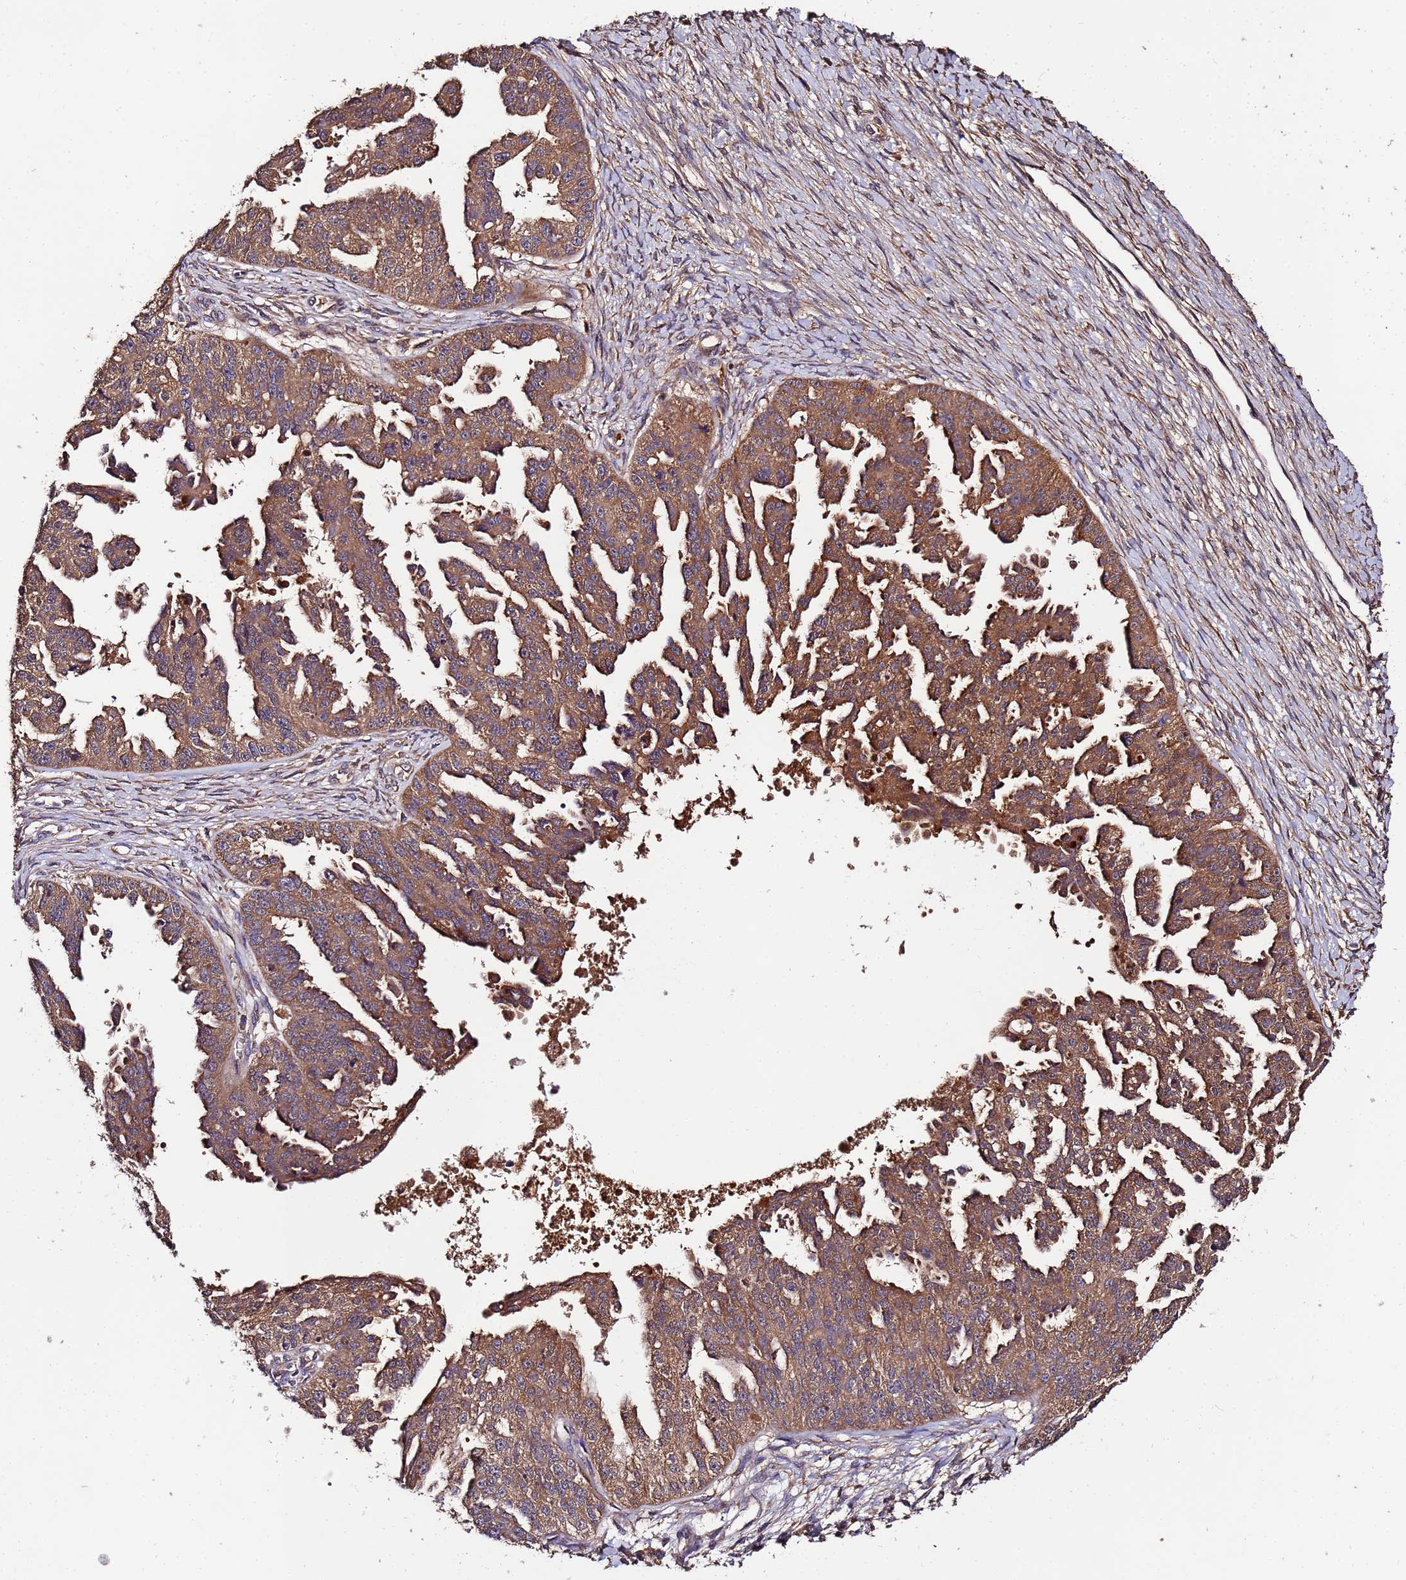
{"staining": {"intensity": "moderate", "quantity": ">75%", "location": "cytoplasmic/membranous"}, "tissue": "ovarian cancer", "cell_type": "Tumor cells", "image_type": "cancer", "snomed": [{"axis": "morphology", "description": "Cystadenocarcinoma, serous, NOS"}, {"axis": "topography", "description": "Ovary"}], "caption": "Ovarian cancer stained with a protein marker reveals moderate staining in tumor cells.", "gene": "MTERF1", "patient": {"sex": "female", "age": 58}}